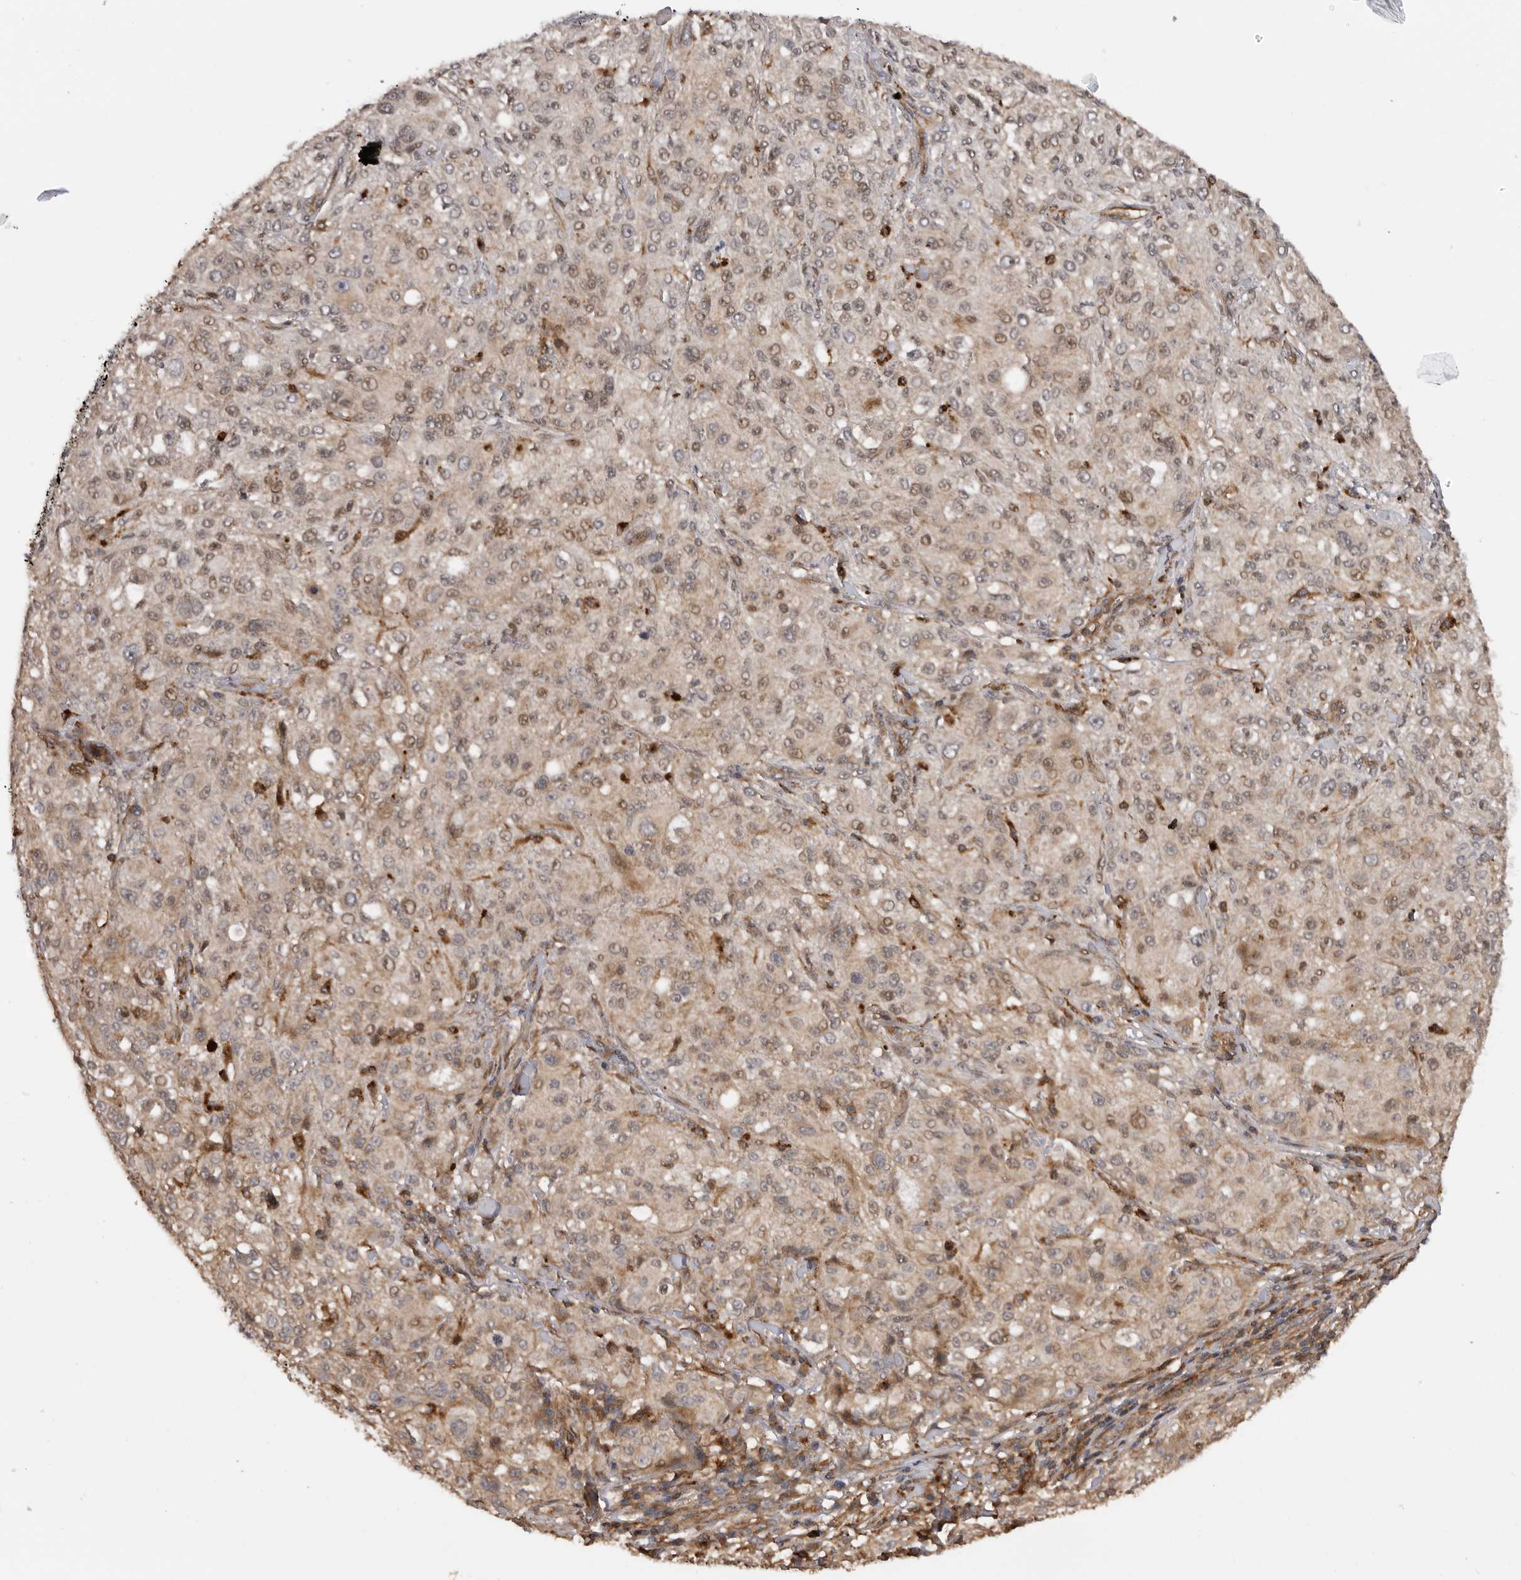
{"staining": {"intensity": "weak", "quantity": ">75%", "location": "nuclear"}, "tissue": "melanoma", "cell_type": "Tumor cells", "image_type": "cancer", "snomed": [{"axis": "morphology", "description": "Necrosis, NOS"}, {"axis": "morphology", "description": "Malignant melanoma, NOS"}, {"axis": "topography", "description": "Skin"}], "caption": "Immunohistochemistry (IHC) histopathology image of human malignant melanoma stained for a protein (brown), which displays low levels of weak nuclear expression in approximately >75% of tumor cells.", "gene": "TRIM56", "patient": {"sex": "female", "age": 87}}